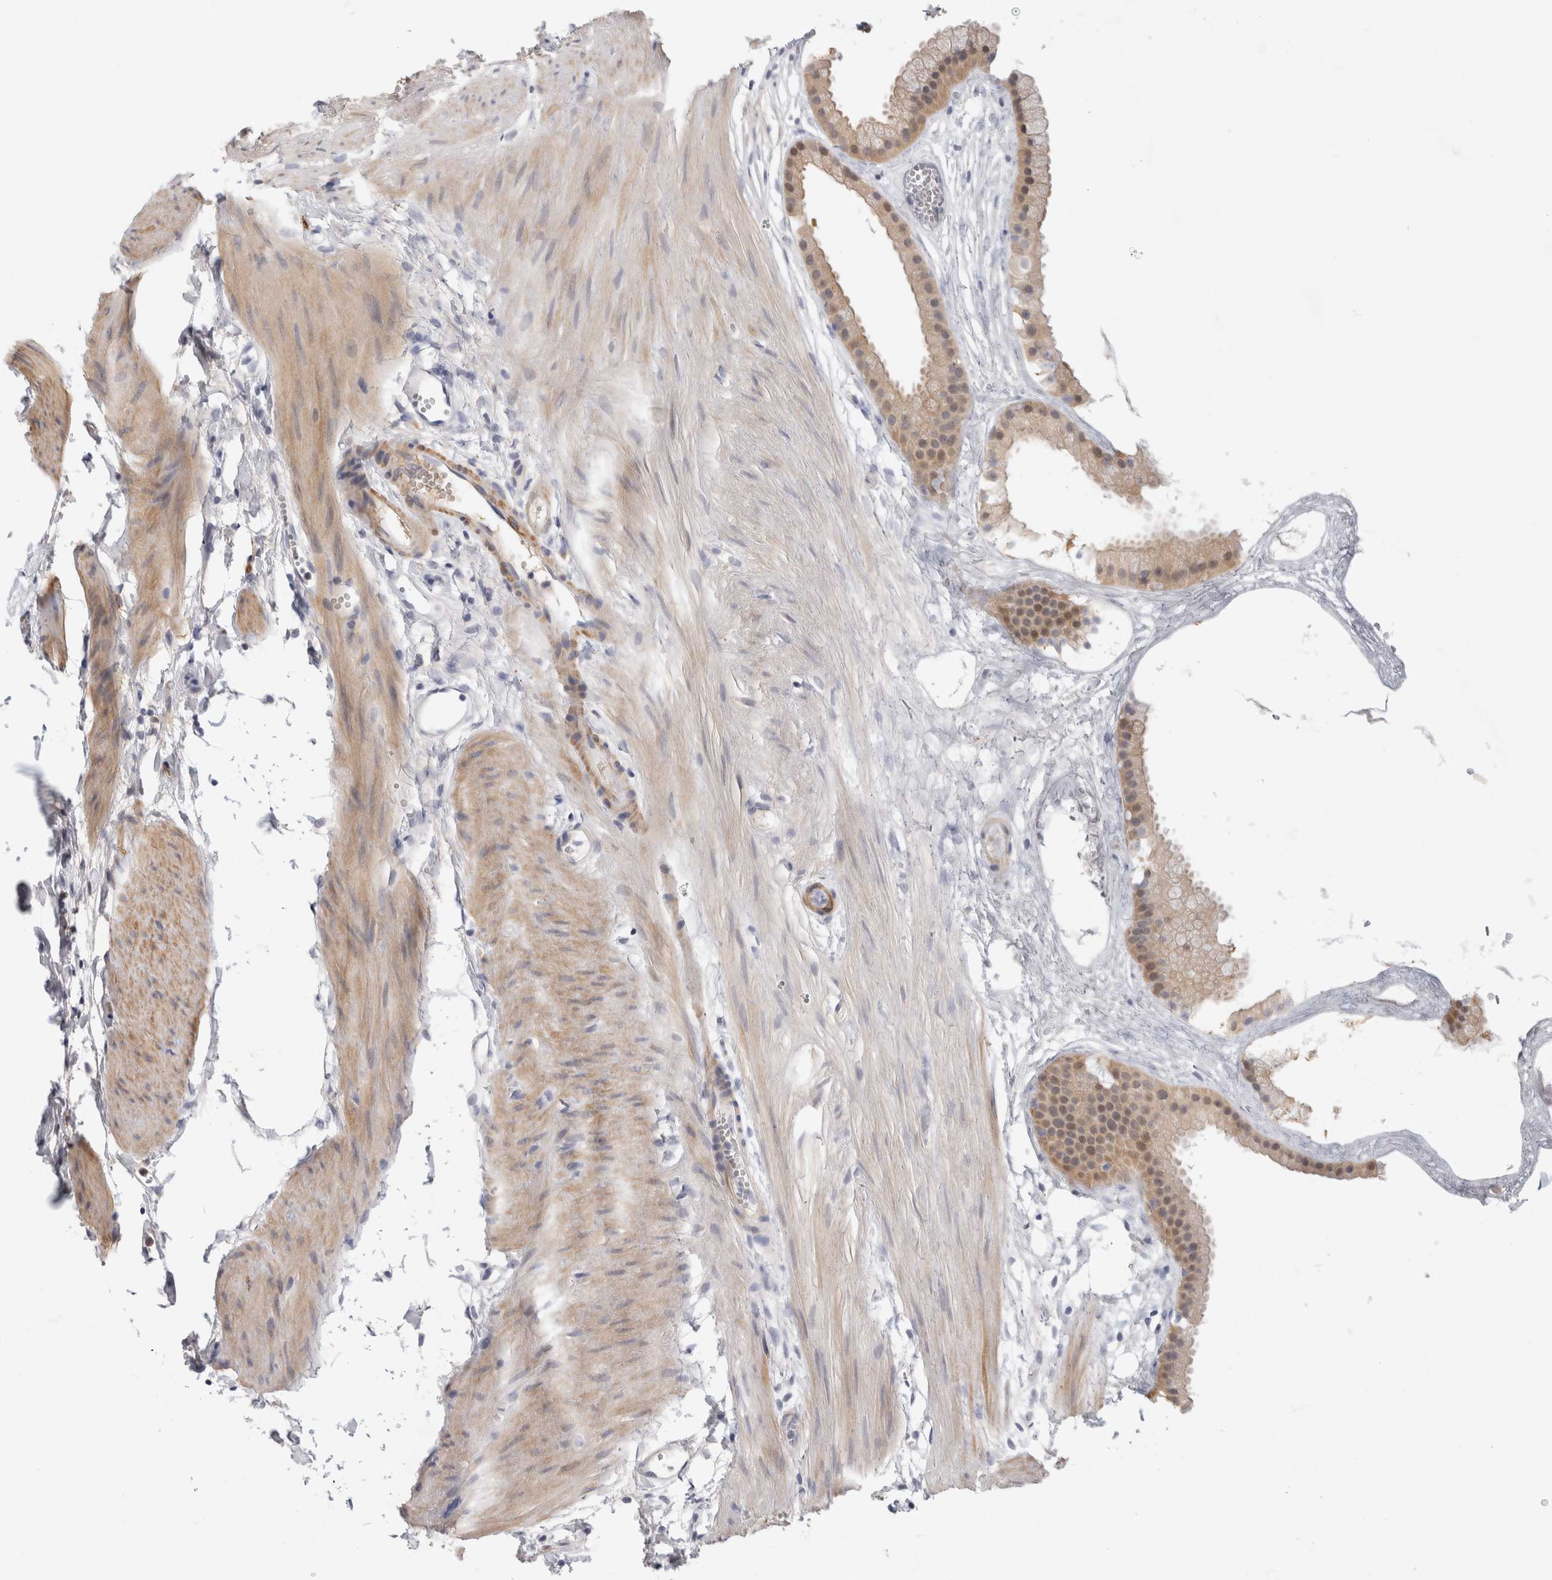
{"staining": {"intensity": "weak", "quantity": ">75%", "location": "cytoplasmic/membranous"}, "tissue": "gallbladder", "cell_type": "Glandular cells", "image_type": "normal", "snomed": [{"axis": "morphology", "description": "Normal tissue, NOS"}, {"axis": "topography", "description": "Gallbladder"}], "caption": "IHC of unremarkable gallbladder exhibits low levels of weak cytoplasmic/membranous positivity in approximately >75% of glandular cells.", "gene": "PGM1", "patient": {"sex": "female", "age": 64}}